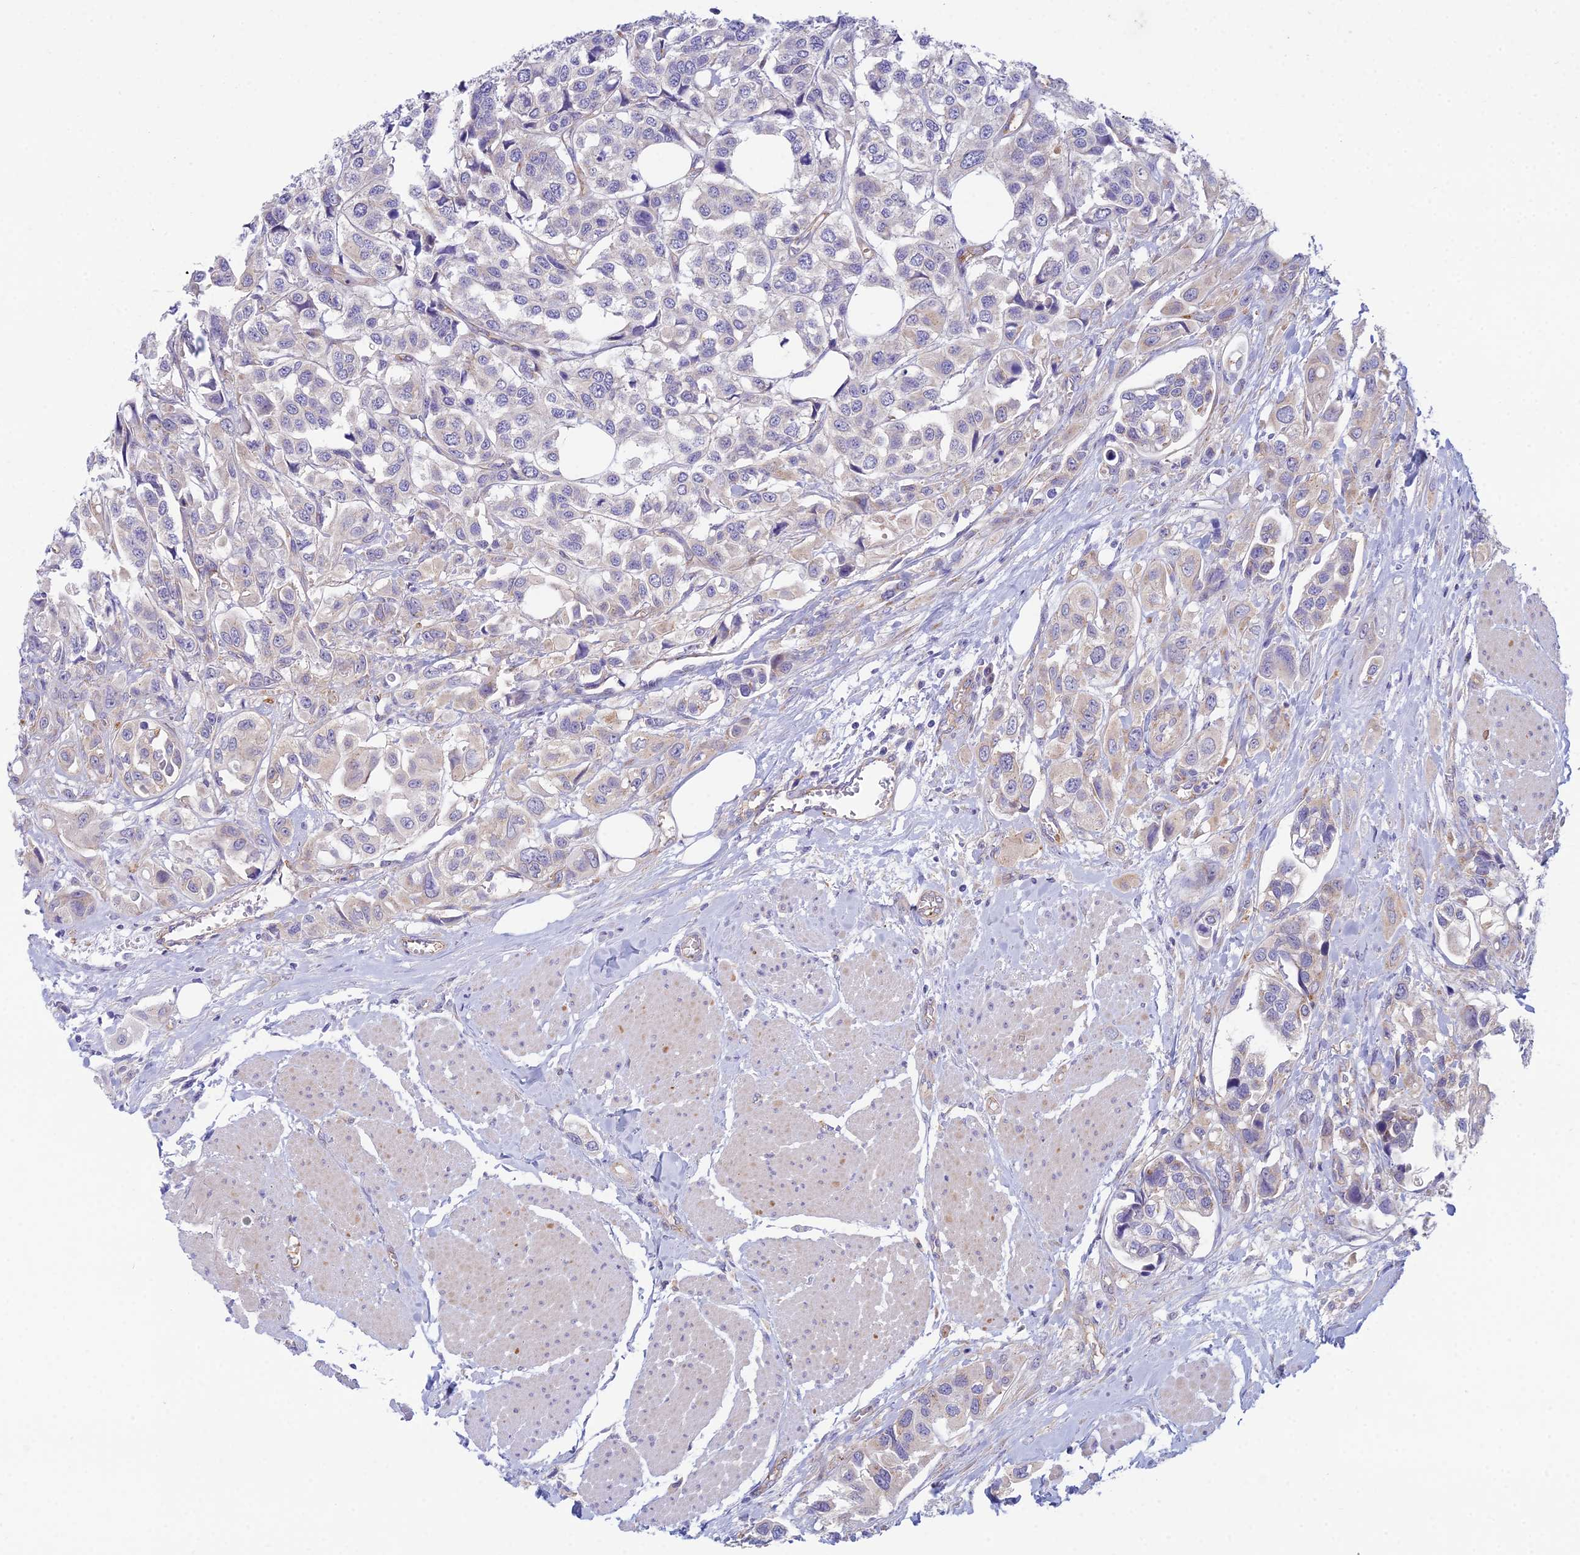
{"staining": {"intensity": "negative", "quantity": "none", "location": "none"}, "tissue": "urothelial cancer", "cell_type": "Tumor cells", "image_type": "cancer", "snomed": [{"axis": "morphology", "description": "Urothelial carcinoma, High grade"}, {"axis": "topography", "description": "Urinary bladder"}], "caption": "Immunohistochemical staining of human urothelial cancer exhibits no significant positivity in tumor cells.", "gene": "ZNF564", "patient": {"sex": "male", "age": 67}}